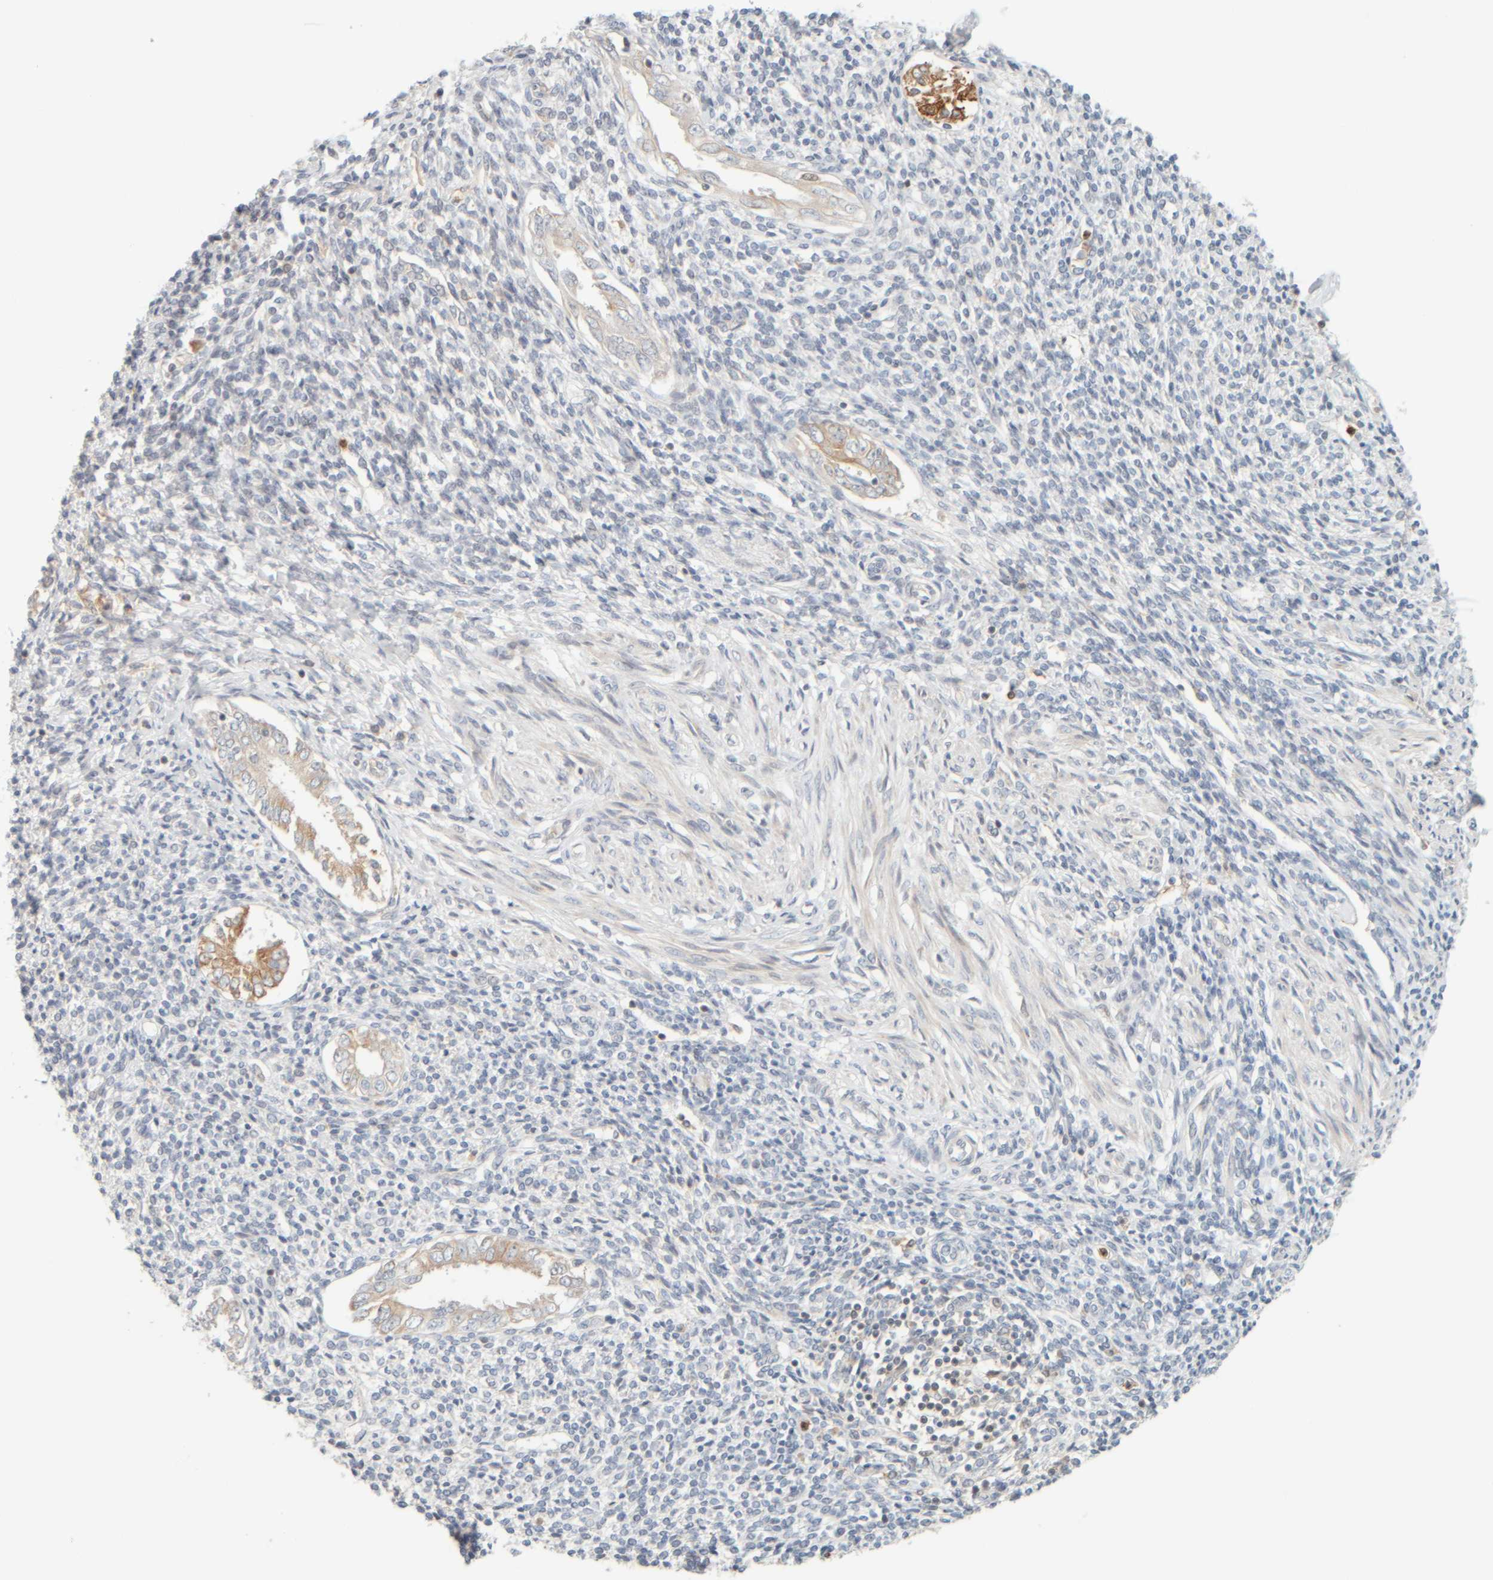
{"staining": {"intensity": "negative", "quantity": "none", "location": "none"}, "tissue": "endometrium", "cell_type": "Cells in endometrial stroma", "image_type": "normal", "snomed": [{"axis": "morphology", "description": "Normal tissue, NOS"}, {"axis": "topography", "description": "Endometrium"}], "caption": "This is an immunohistochemistry micrograph of normal endometrium. There is no staining in cells in endometrial stroma.", "gene": "AARSD1", "patient": {"sex": "female", "age": 66}}